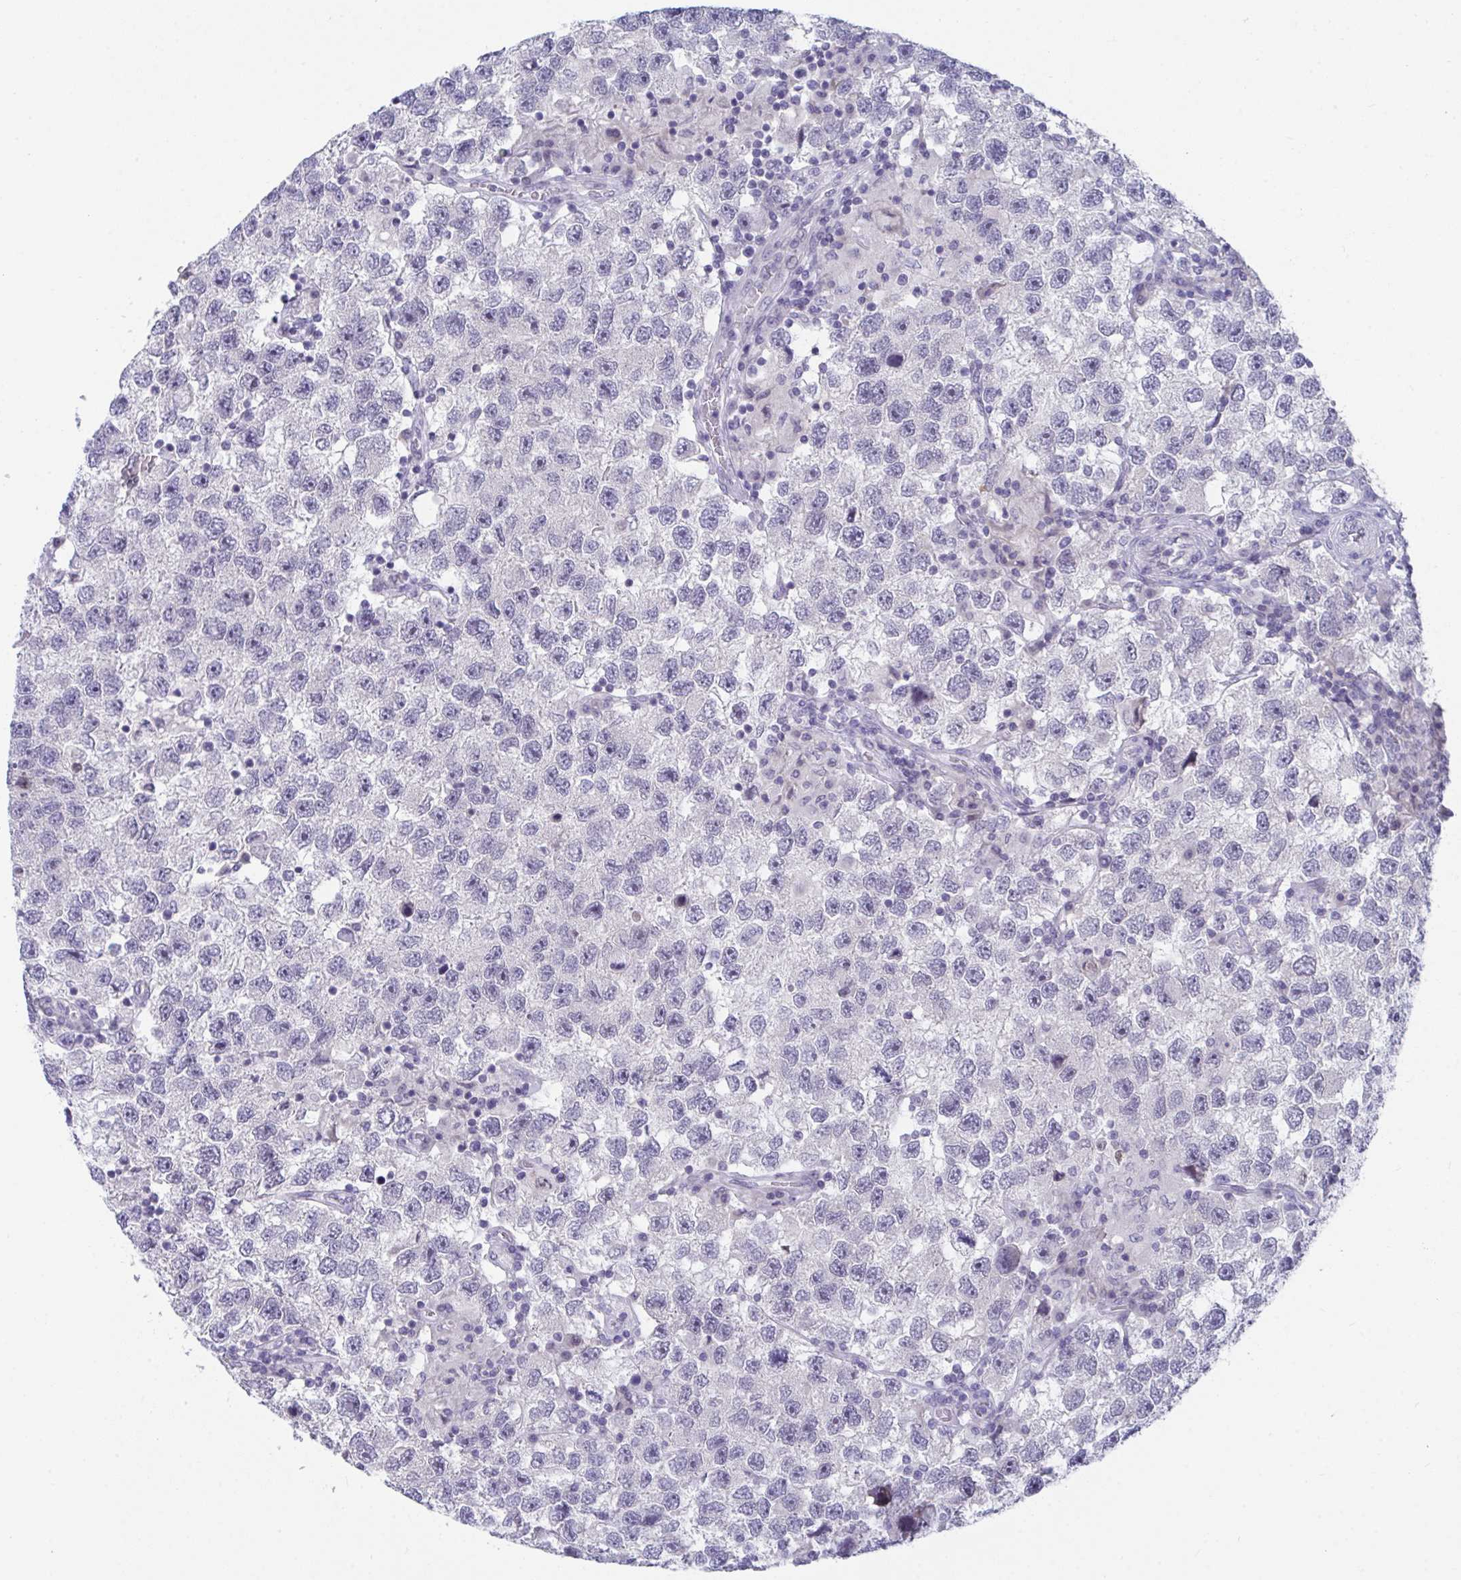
{"staining": {"intensity": "negative", "quantity": "none", "location": "none"}, "tissue": "testis cancer", "cell_type": "Tumor cells", "image_type": "cancer", "snomed": [{"axis": "morphology", "description": "Seminoma, NOS"}, {"axis": "topography", "description": "Testis"}], "caption": "This micrograph is of testis cancer (seminoma) stained with IHC to label a protein in brown with the nuclei are counter-stained blue. There is no expression in tumor cells. (Stains: DAB immunohistochemistry with hematoxylin counter stain, Microscopy: brightfield microscopy at high magnification).", "gene": "BMAL2", "patient": {"sex": "male", "age": 26}}